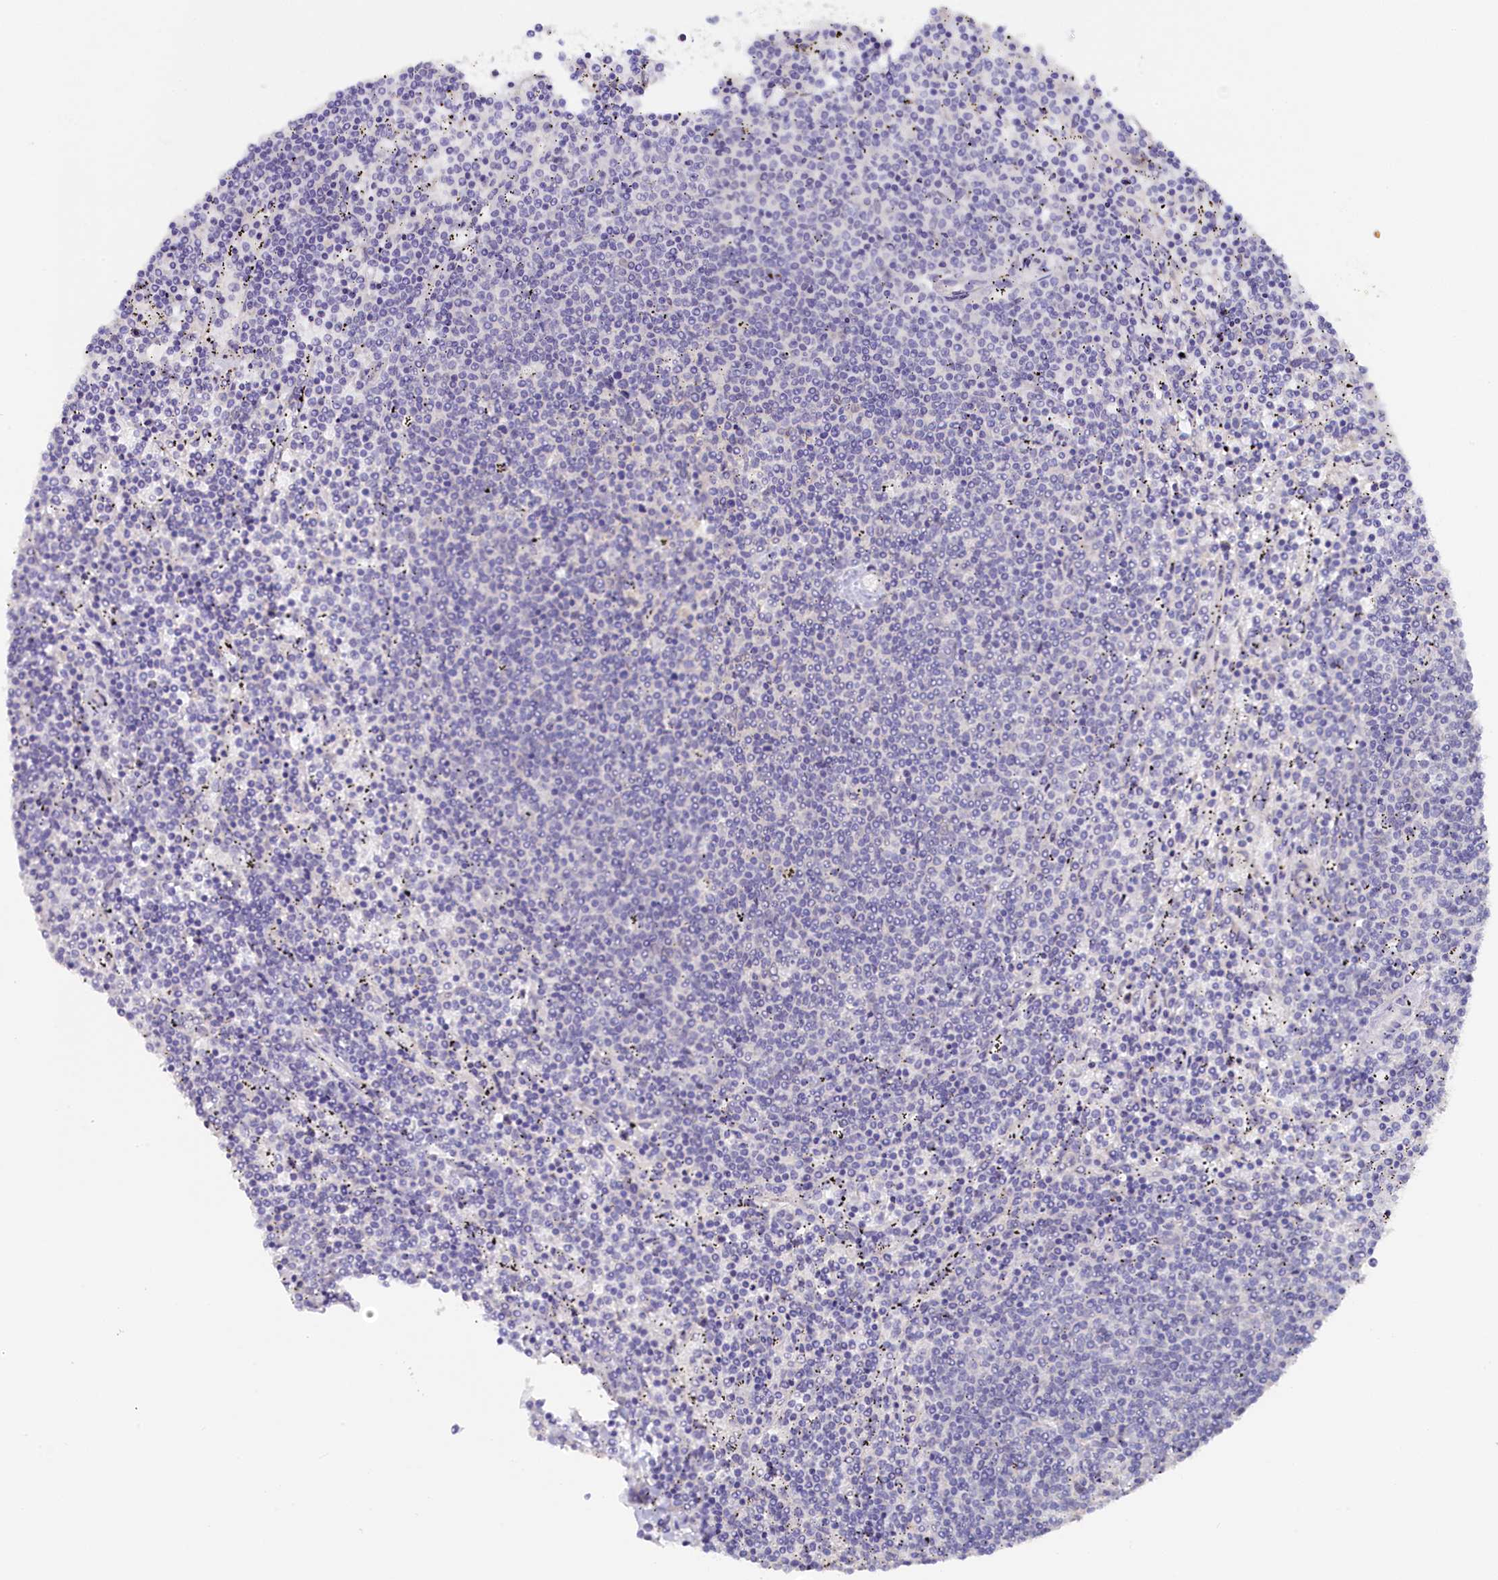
{"staining": {"intensity": "negative", "quantity": "none", "location": "none"}, "tissue": "lymphoma", "cell_type": "Tumor cells", "image_type": "cancer", "snomed": [{"axis": "morphology", "description": "Malignant lymphoma, non-Hodgkin's type, Low grade"}, {"axis": "topography", "description": "Spleen"}], "caption": "Tumor cells are negative for brown protein staining in lymphoma. (Brightfield microscopy of DAB (3,3'-diaminobenzidine) immunohistochemistry (IHC) at high magnification).", "gene": "ZSWIM4", "patient": {"sex": "female", "age": 50}}